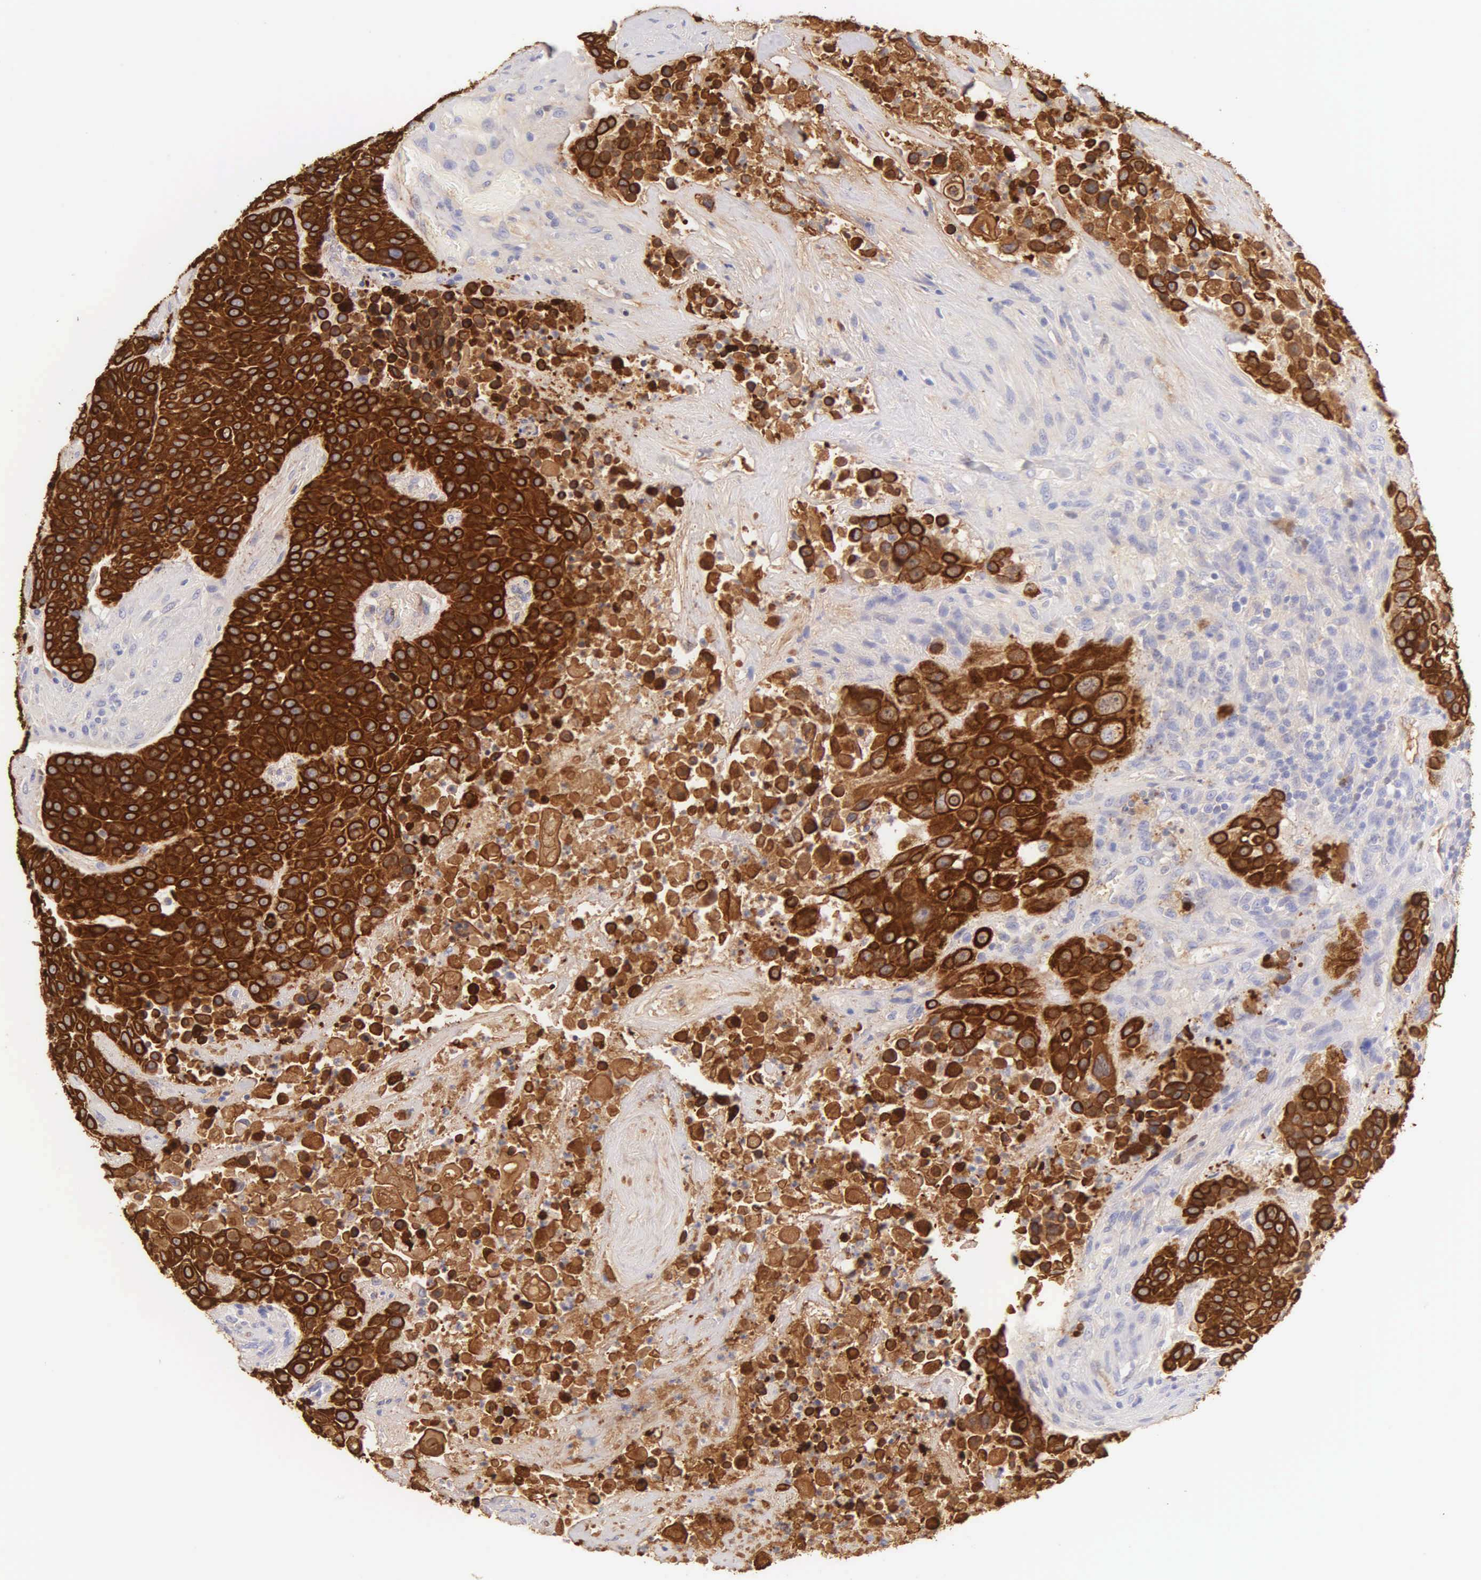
{"staining": {"intensity": "strong", "quantity": ">75%", "location": "cytoplasmic/membranous"}, "tissue": "urothelial cancer", "cell_type": "Tumor cells", "image_type": "cancer", "snomed": [{"axis": "morphology", "description": "Urothelial carcinoma, High grade"}, {"axis": "topography", "description": "Urinary bladder"}], "caption": "Immunohistochemistry (IHC) (DAB (3,3'-diaminobenzidine)) staining of urothelial cancer exhibits strong cytoplasmic/membranous protein positivity in approximately >75% of tumor cells.", "gene": "KRT17", "patient": {"sex": "male", "age": 74}}